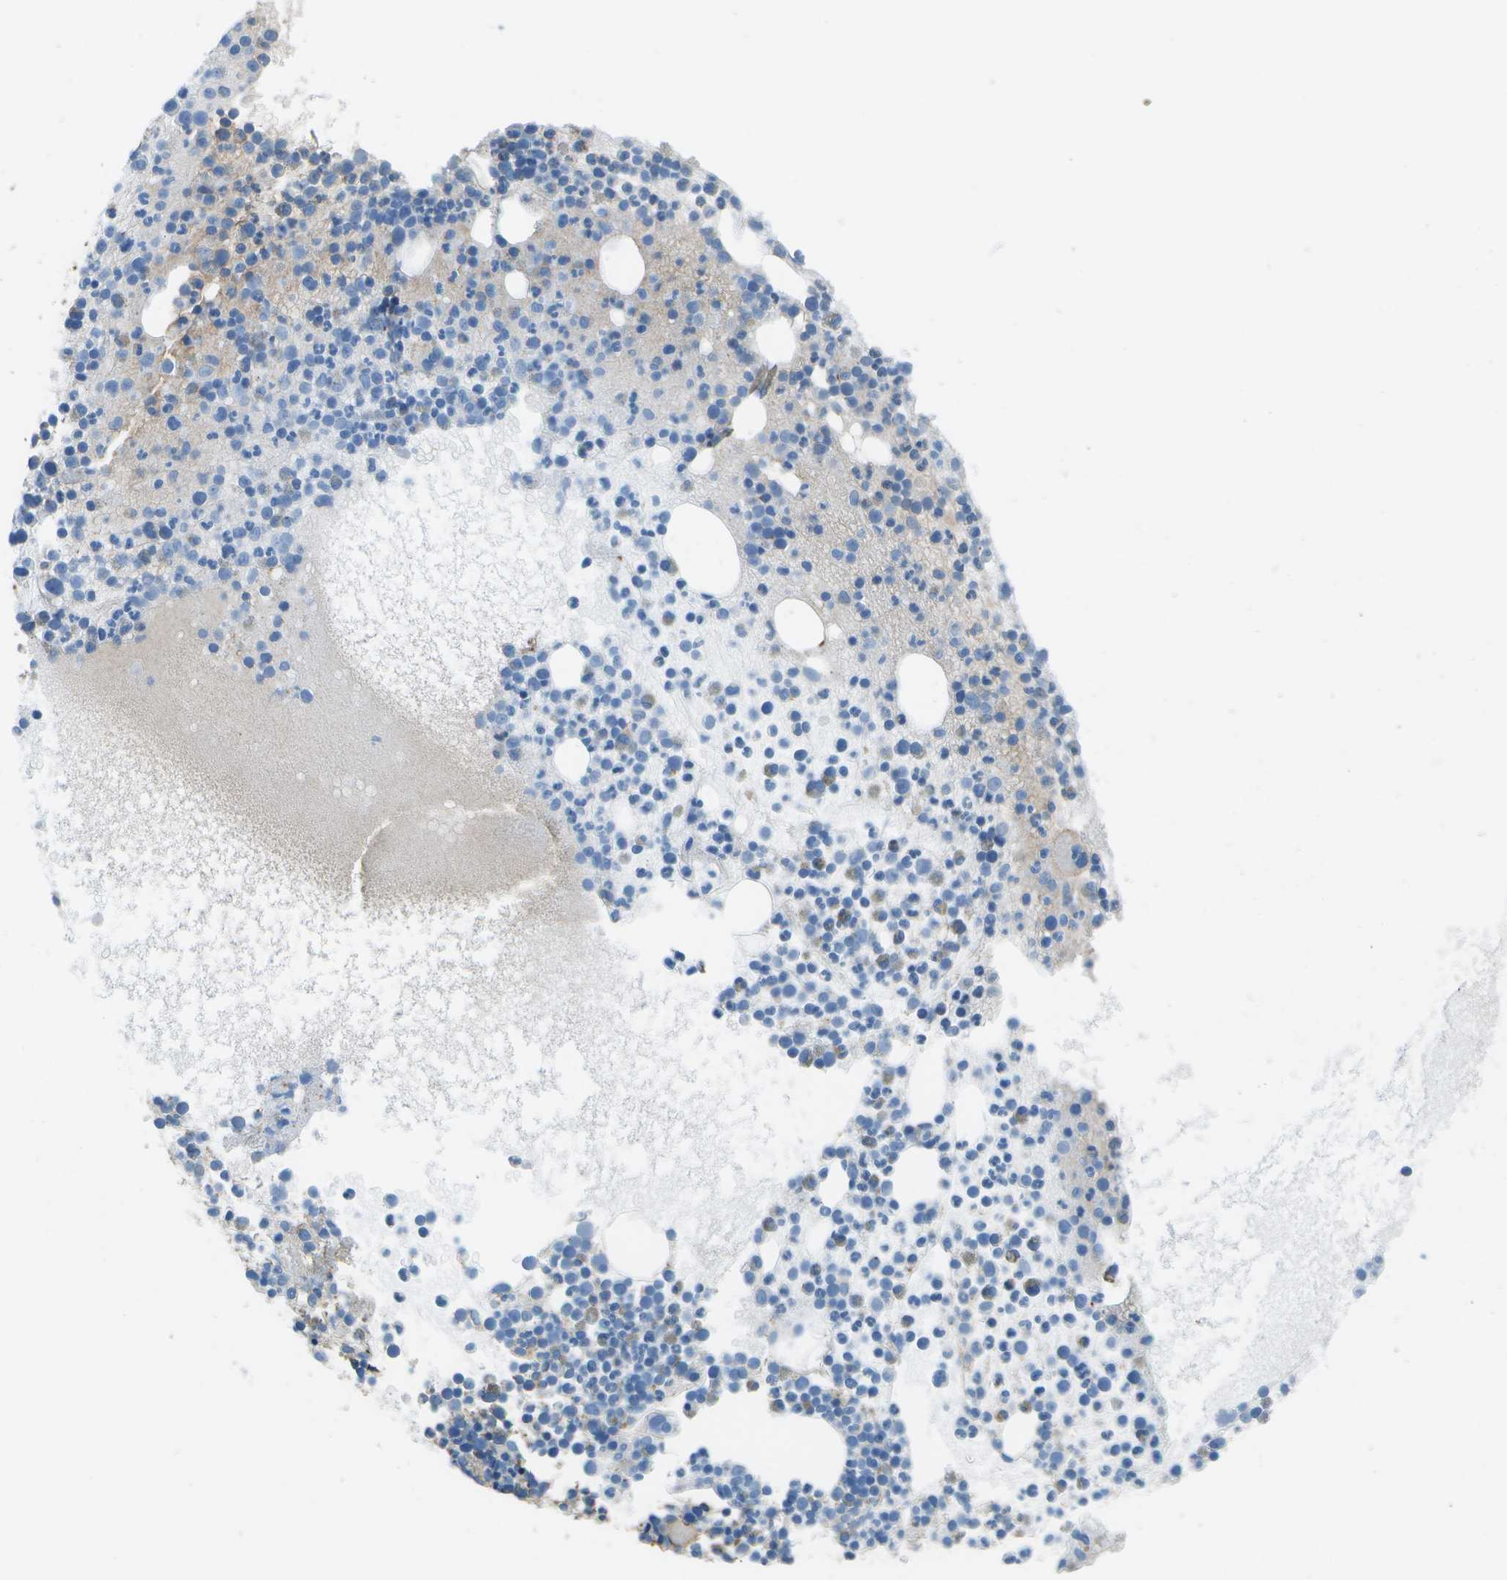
{"staining": {"intensity": "negative", "quantity": "none", "location": "none"}, "tissue": "bone marrow", "cell_type": "Hematopoietic cells", "image_type": "normal", "snomed": [{"axis": "morphology", "description": "Normal tissue, NOS"}, {"axis": "morphology", "description": "Inflammation, NOS"}, {"axis": "topography", "description": "Bone marrow"}], "caption": "This is a image of IHC staining of normal bone marrow, which shows no staining in hematopoietic cells.", "gene": "CYP4F11", "patient": {"sex": "male", "age": 58}}